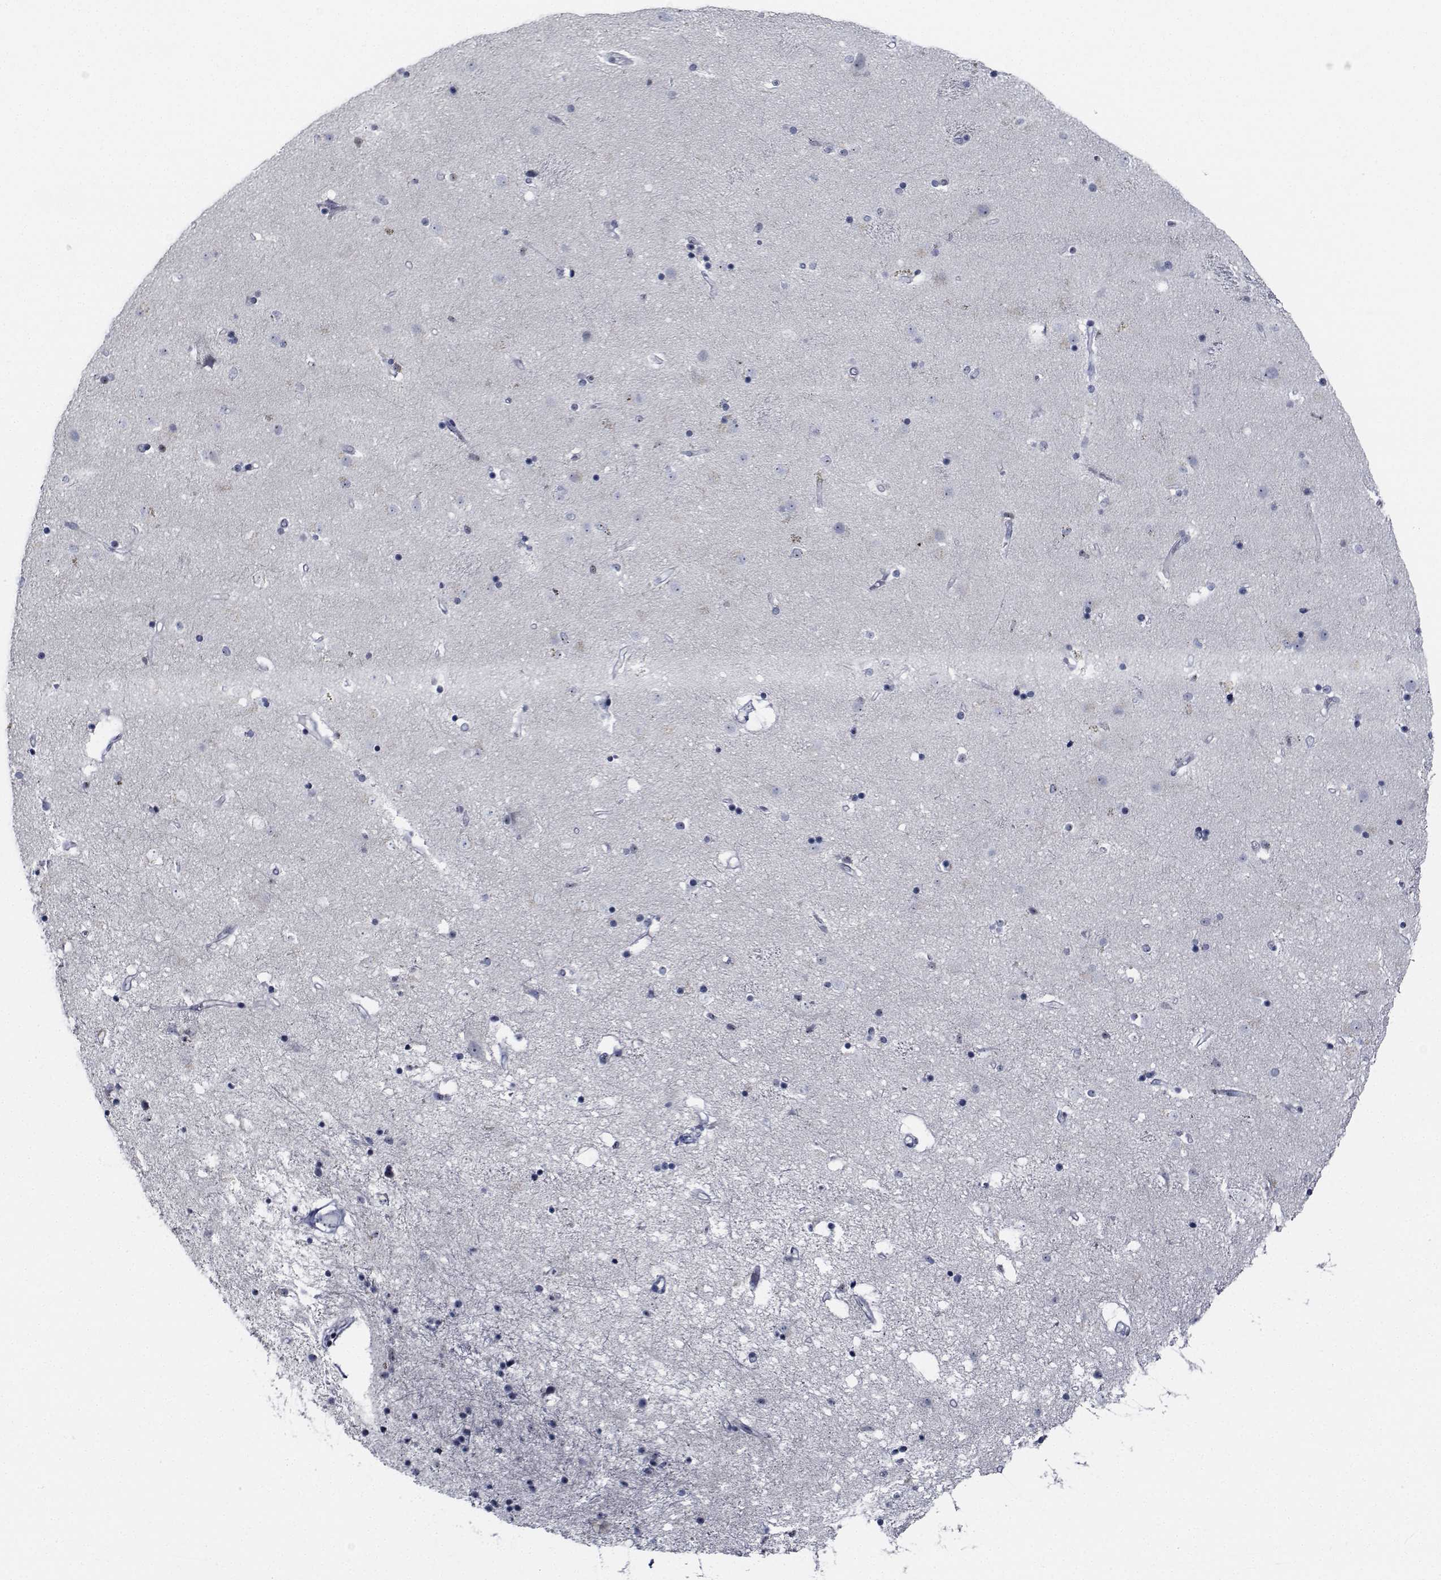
{"staining": {"intensity": "negative", "quantity": "none", "location": "none"}, "tissue": "caudate", "cell_type": "Glial cells", "image_type": "normal", "snomed": [{"axis": "morphology", "description": "Normal tissue, NOS"}, {"axis": "topography", "description": "Lateral ventricle wall"}], "caption": "Glial cells are negative for brown protein staining in benign caudate.", "gene": "NVL", "patient": {"sex": "female", "age": 71}}